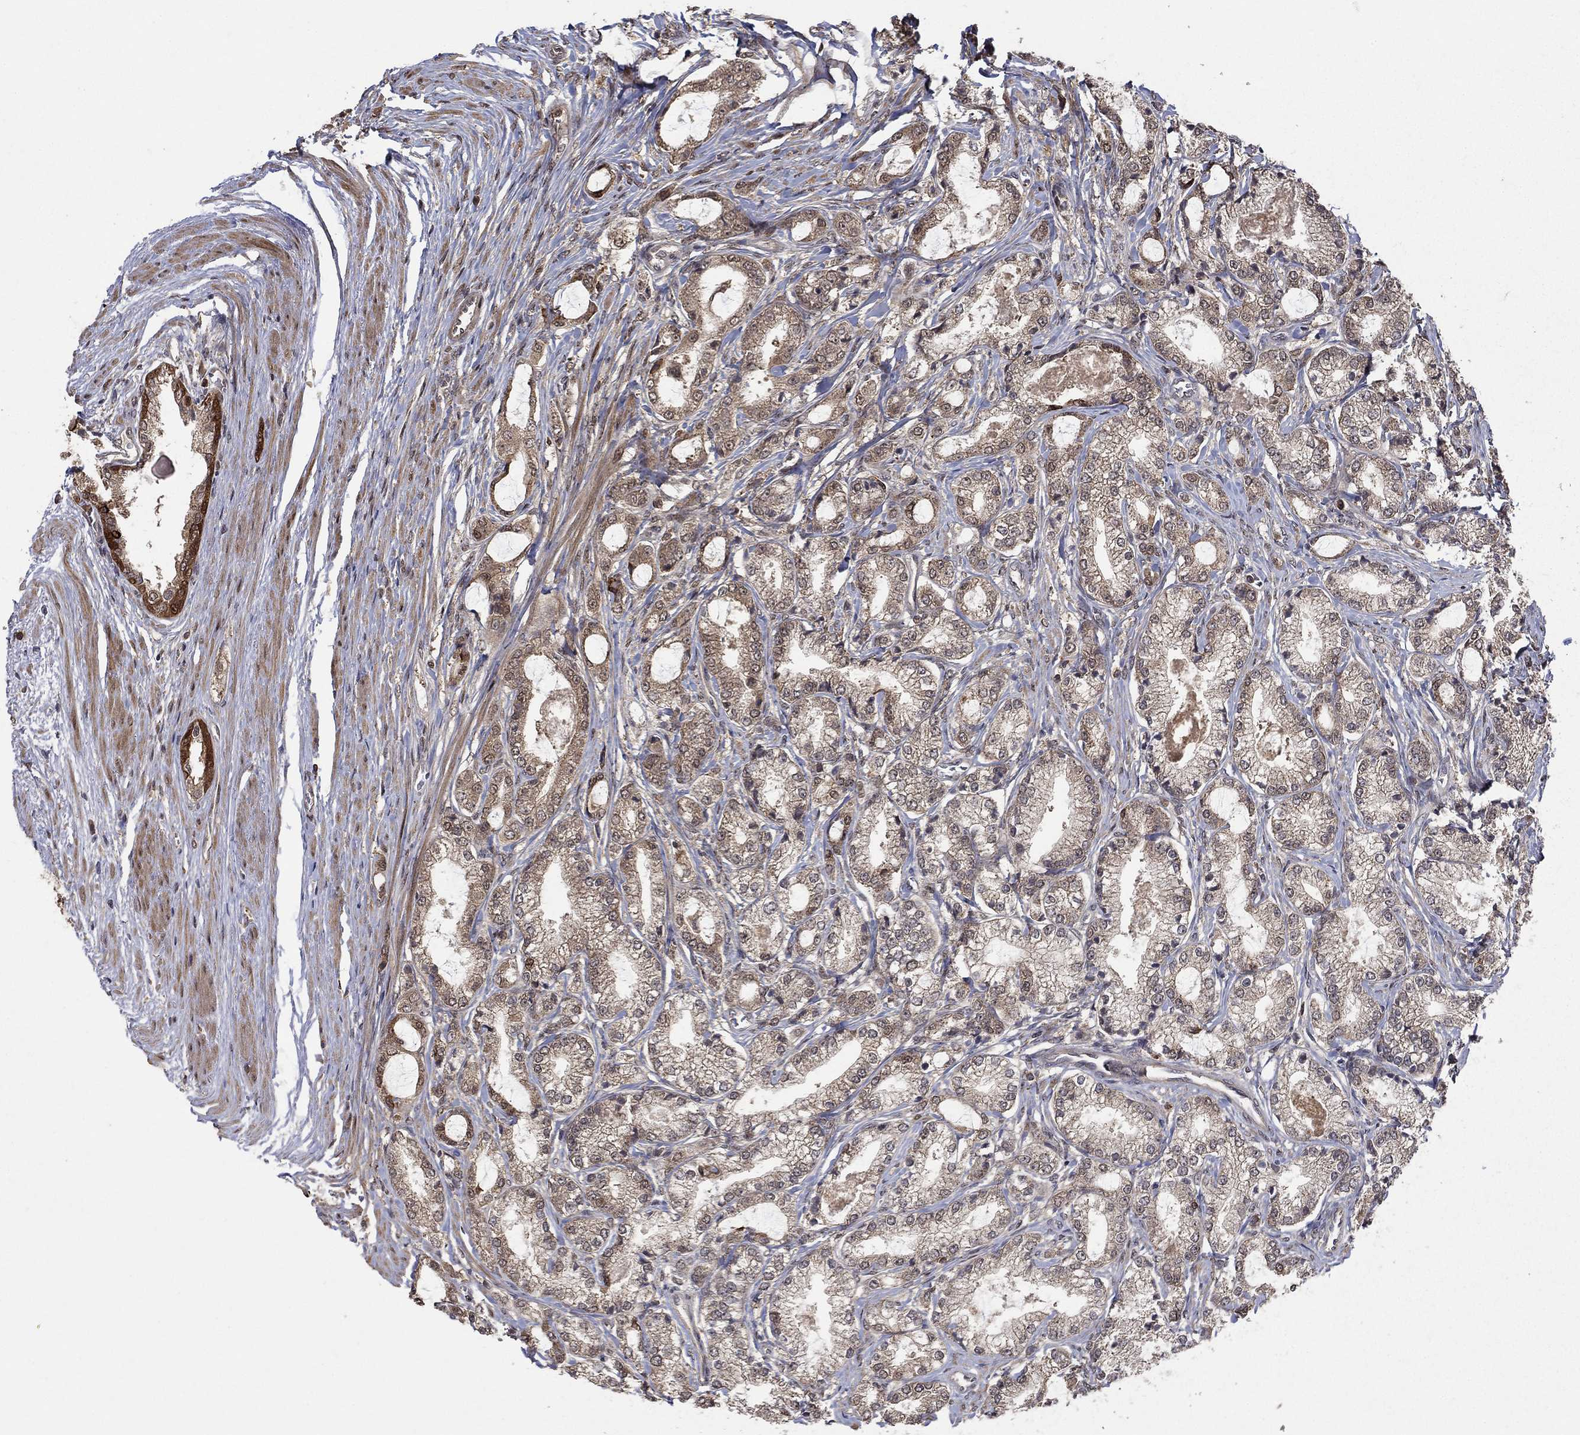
{"staining": {"intensity": "weak", "quantity": "25%-75%", "location": "cytoplasmic/membranous,nuclear"}, "tissue": "prostate cancer", "cell_type": "Tumor cells", "image_type": "cancer", "snomed": [{"axis": "morphology", "description": "Adenocarcinoma, NOS"}, {"axis": "topography", "description": "Prostate and seminal vesicle, NOS"}, {"axis": "topography", "description": "Prostate"}], "caption": "This is a histology image of immunohistochemistry staining of adenocarcinoma (prostate), which shows weak expression in the cytoplasmic/membranous and nuclear of tumor cells.", "gene": "CCDC66", "patient": {"sex": "male", "age": 62}}